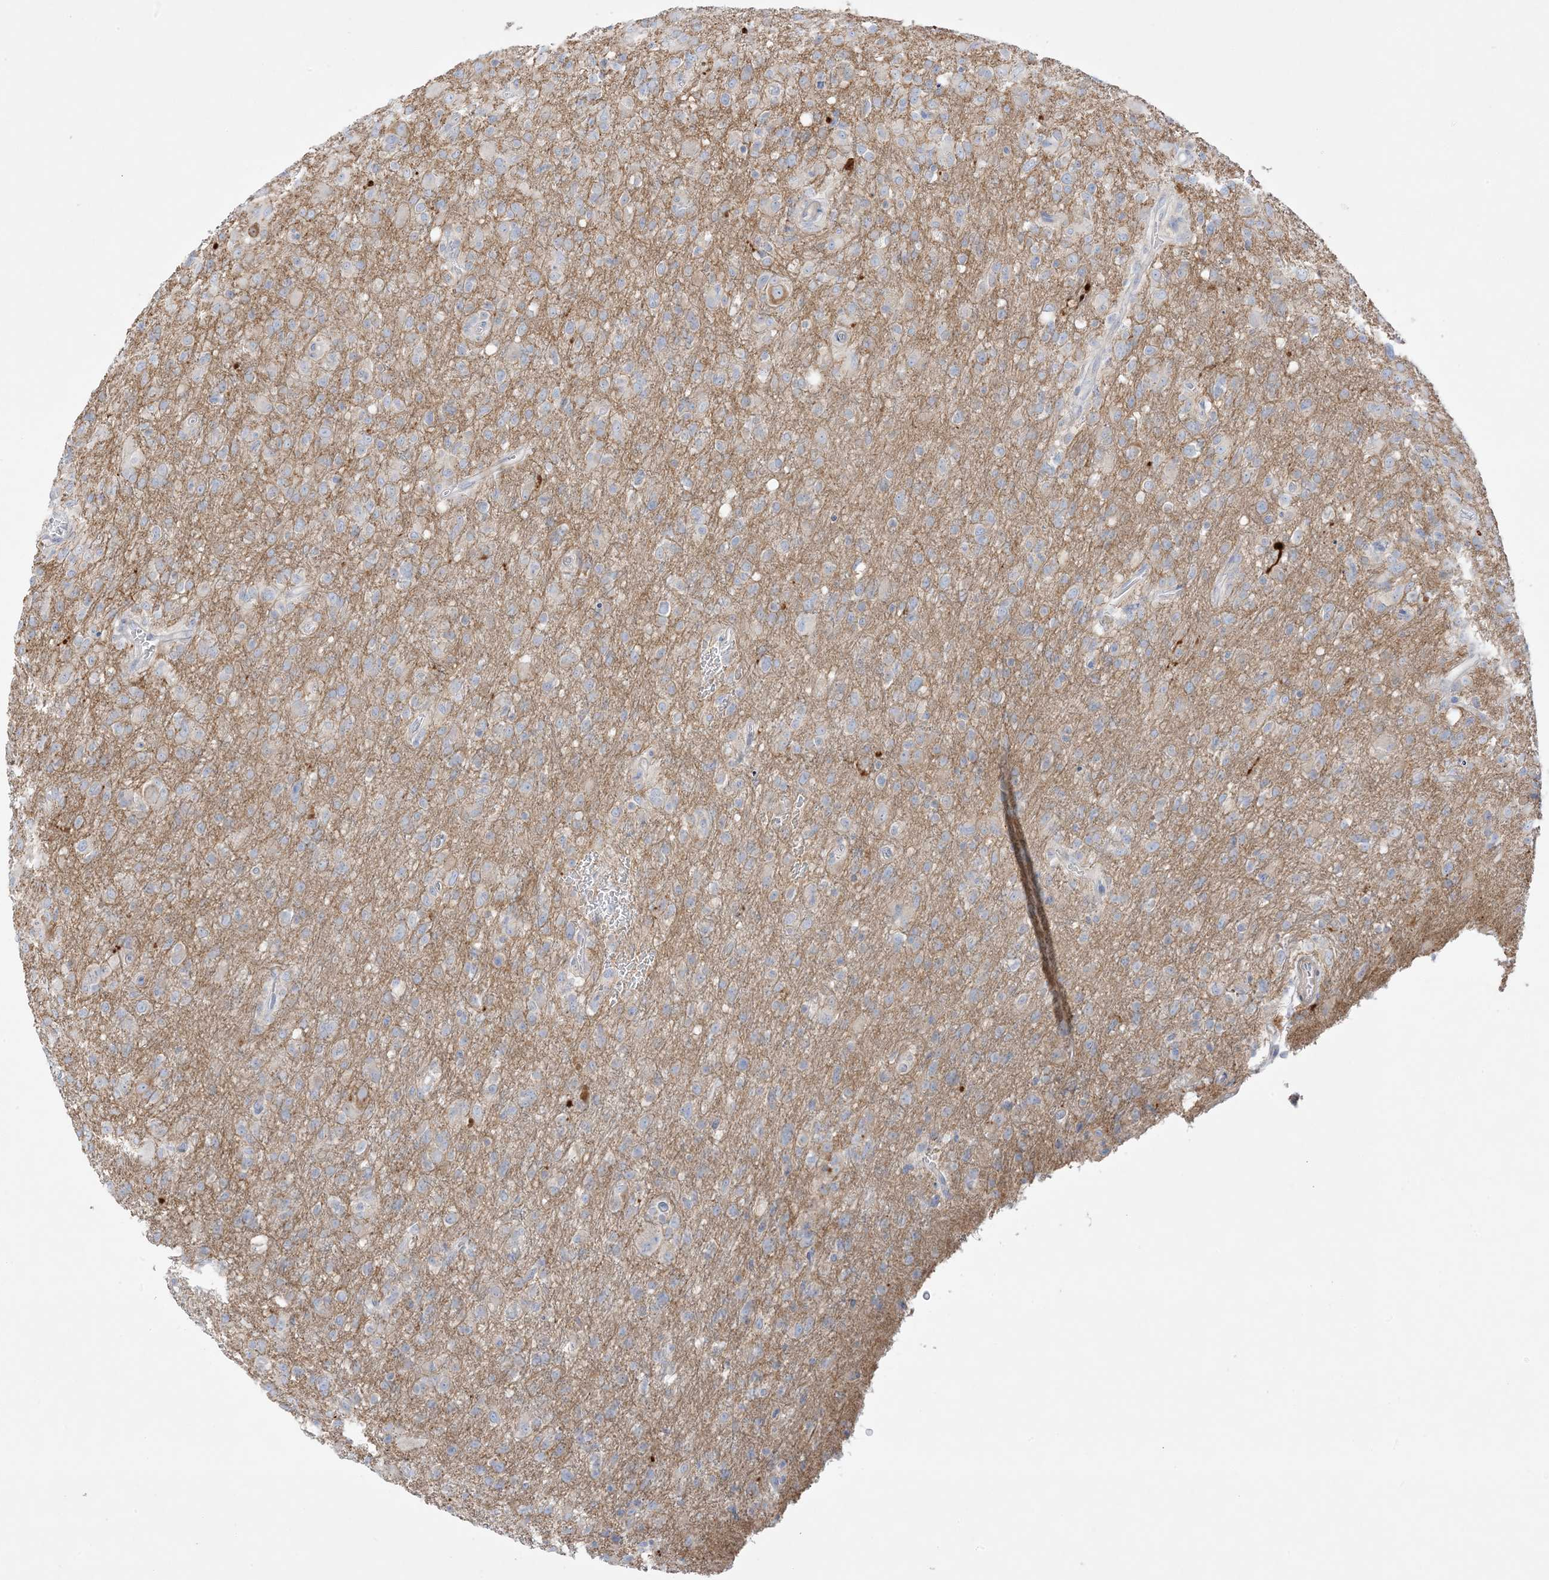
{"staining": {"intensity": "weak", "quantity": "<25%", "location": "cytoplasmic/membranous"}, "tissue": "glioma", "cell_type": "Tumor cells", "image_type": "cancer", "snomed": [{"axis": "morphology", "description": "Glioma, malignant, High grade"}, {"axis": "topography", "description": "Brain"}], "caption": "Tumor cells are negative for brown protein staining in malignant high-grade glioma.", "gene": "FAM184A", "patient": {"sex": "female", "age": 57}}